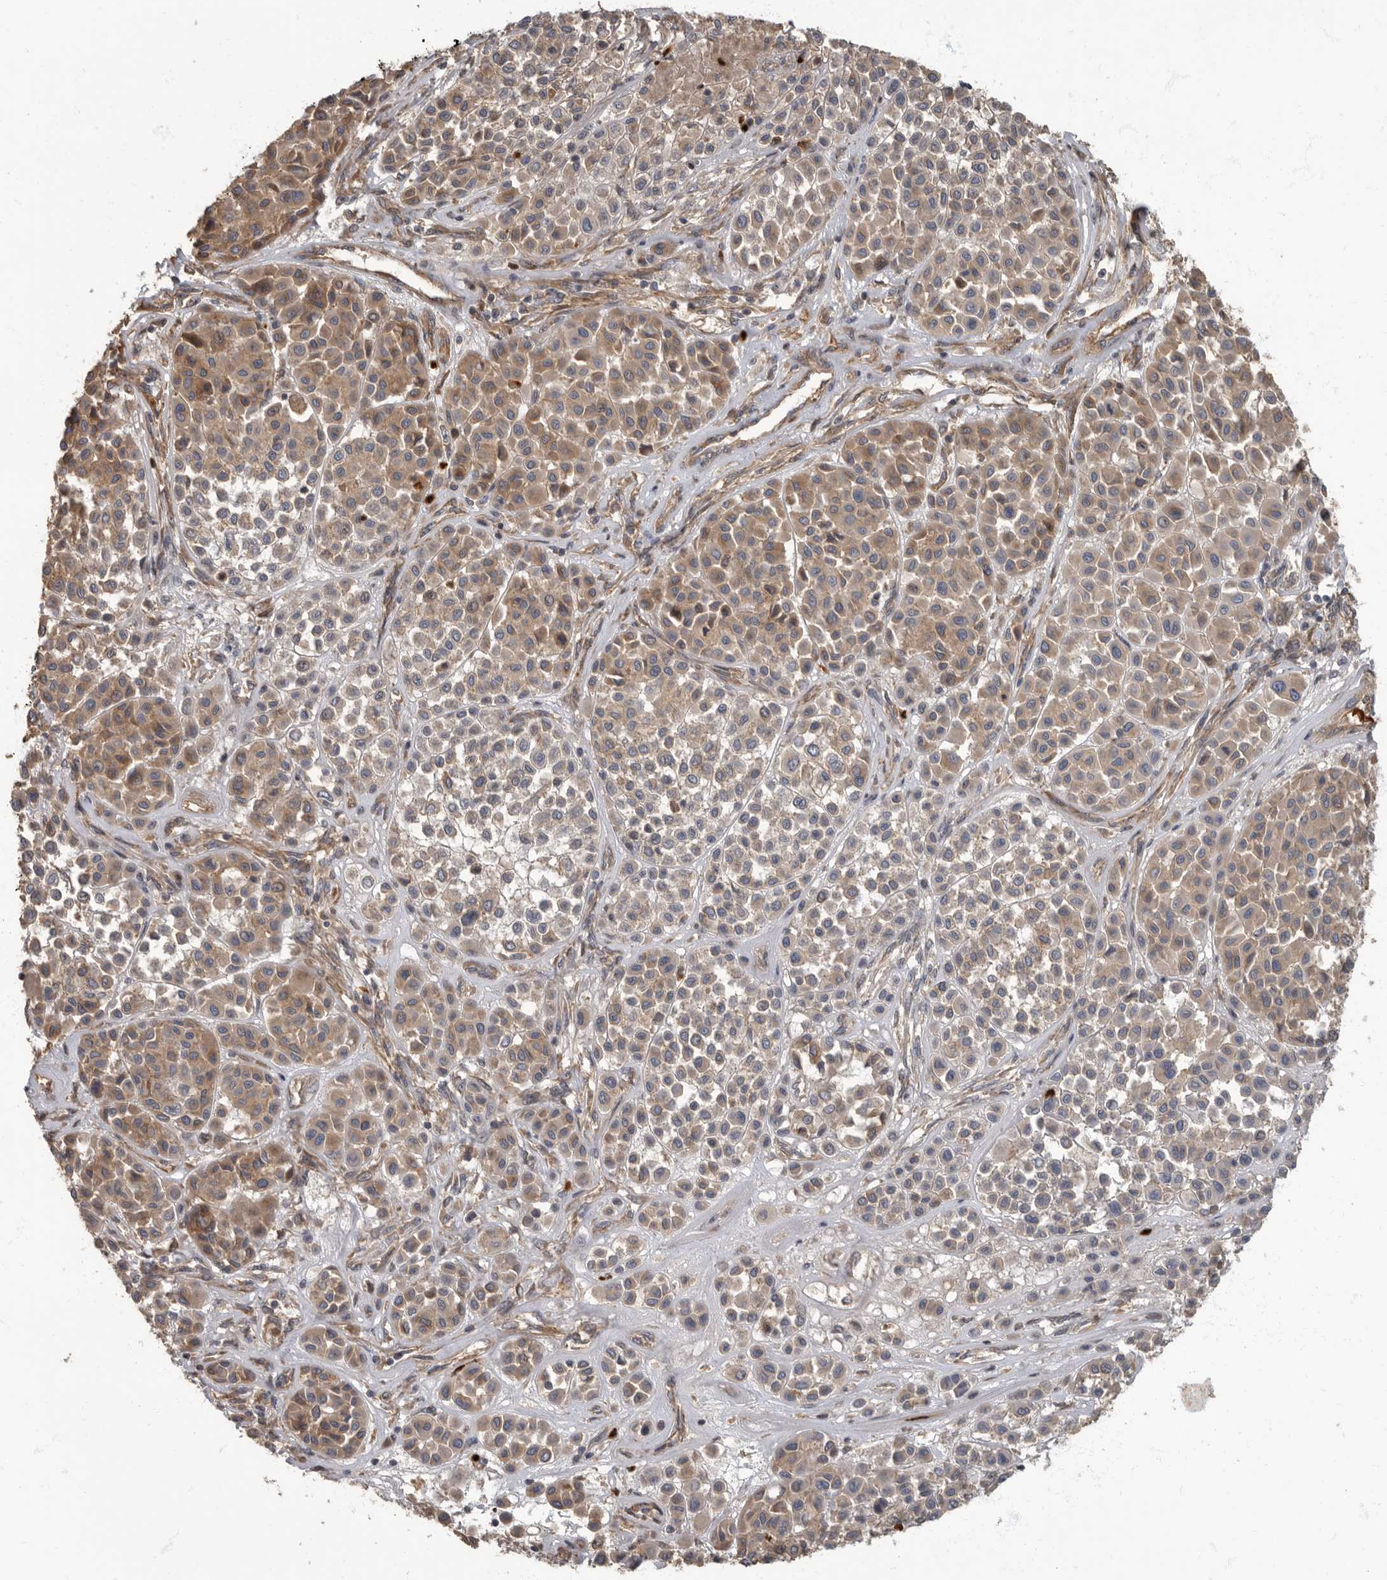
{"staining": {"intensity": "moderate", "quantity": "25%-75%", "location": "cytoplasmic/membranous"}, "tissue": "melanoma", "cell_type": "Tumor cells", "image_type": "cancer", "snomed": [{"axis": "morphology", "description": "Malignant melanoma, Metastatic site"}, {"axis": "topography", "description": "Soft tissue"}], "caption": "Melanoma tissue demonstrates moderate cytoplasmic/membranous staining in approximately 25%-75% of tumor cells, visualized by immunohistochemistry.", "gene": "DAAM1", "patient": {"sex": "male", "age": 41}}